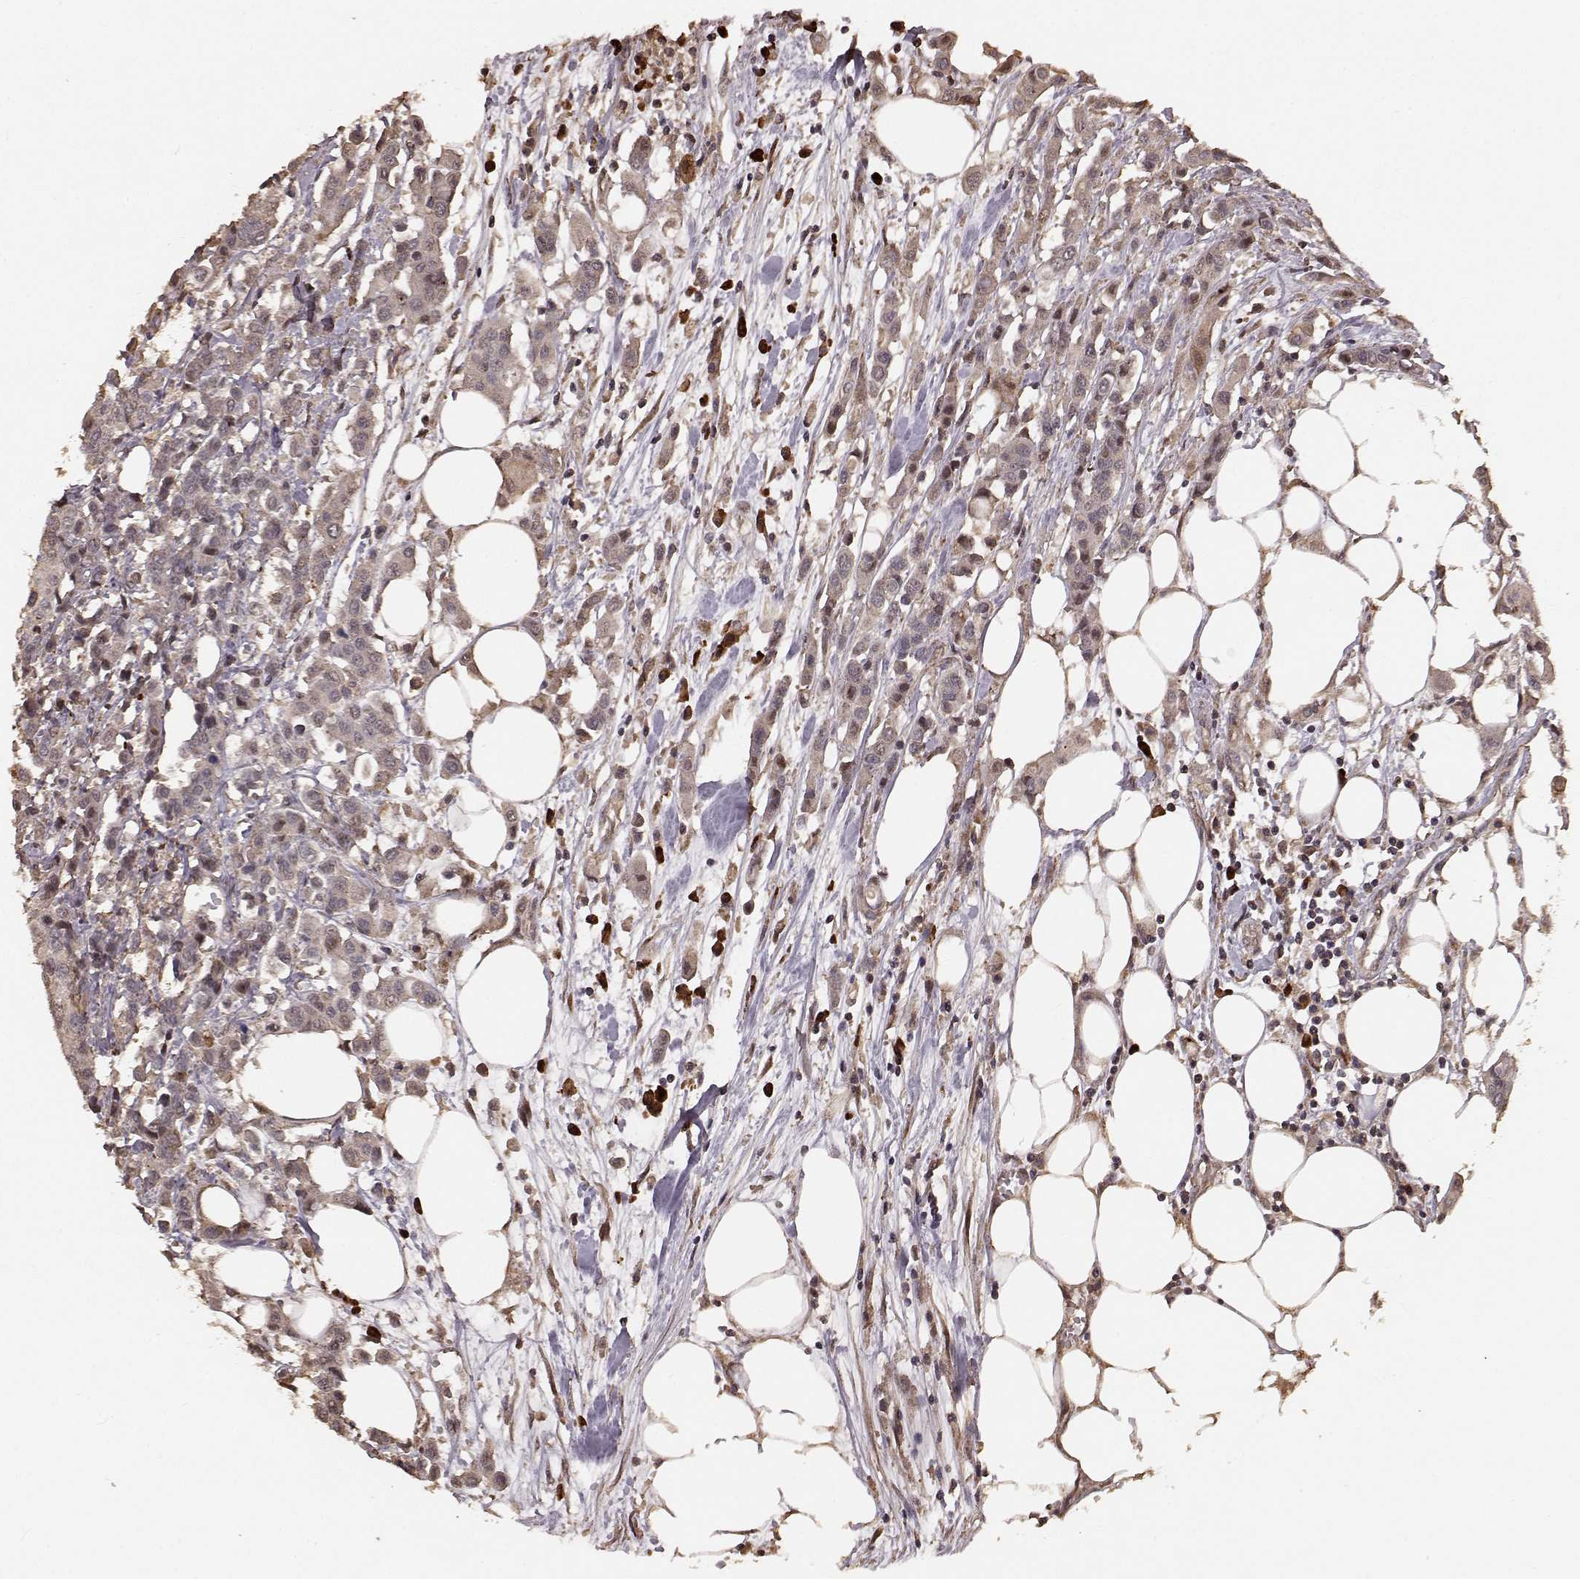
{"staining": {"intensity": "weak", "quantity": ">75%", "location": "cytoplasmic/membranous"}, "tissue": "carcinoid", "cell_type": "Tumor cells", "image_type": "cancer", "snomed": [{"axis": "morphology", "description": "Carcinoid, malignant, NOS"}, {"axis": "topography", "description": "Colon"}], "caption": "Weak cytoplasmic/membranous positivity for a protein is identified in about >75% of tumor cells of carcinoid (malignant) using immunohistochemistry.", "gene": "USP15", "patient": {"sex": "male", "age": 81}}